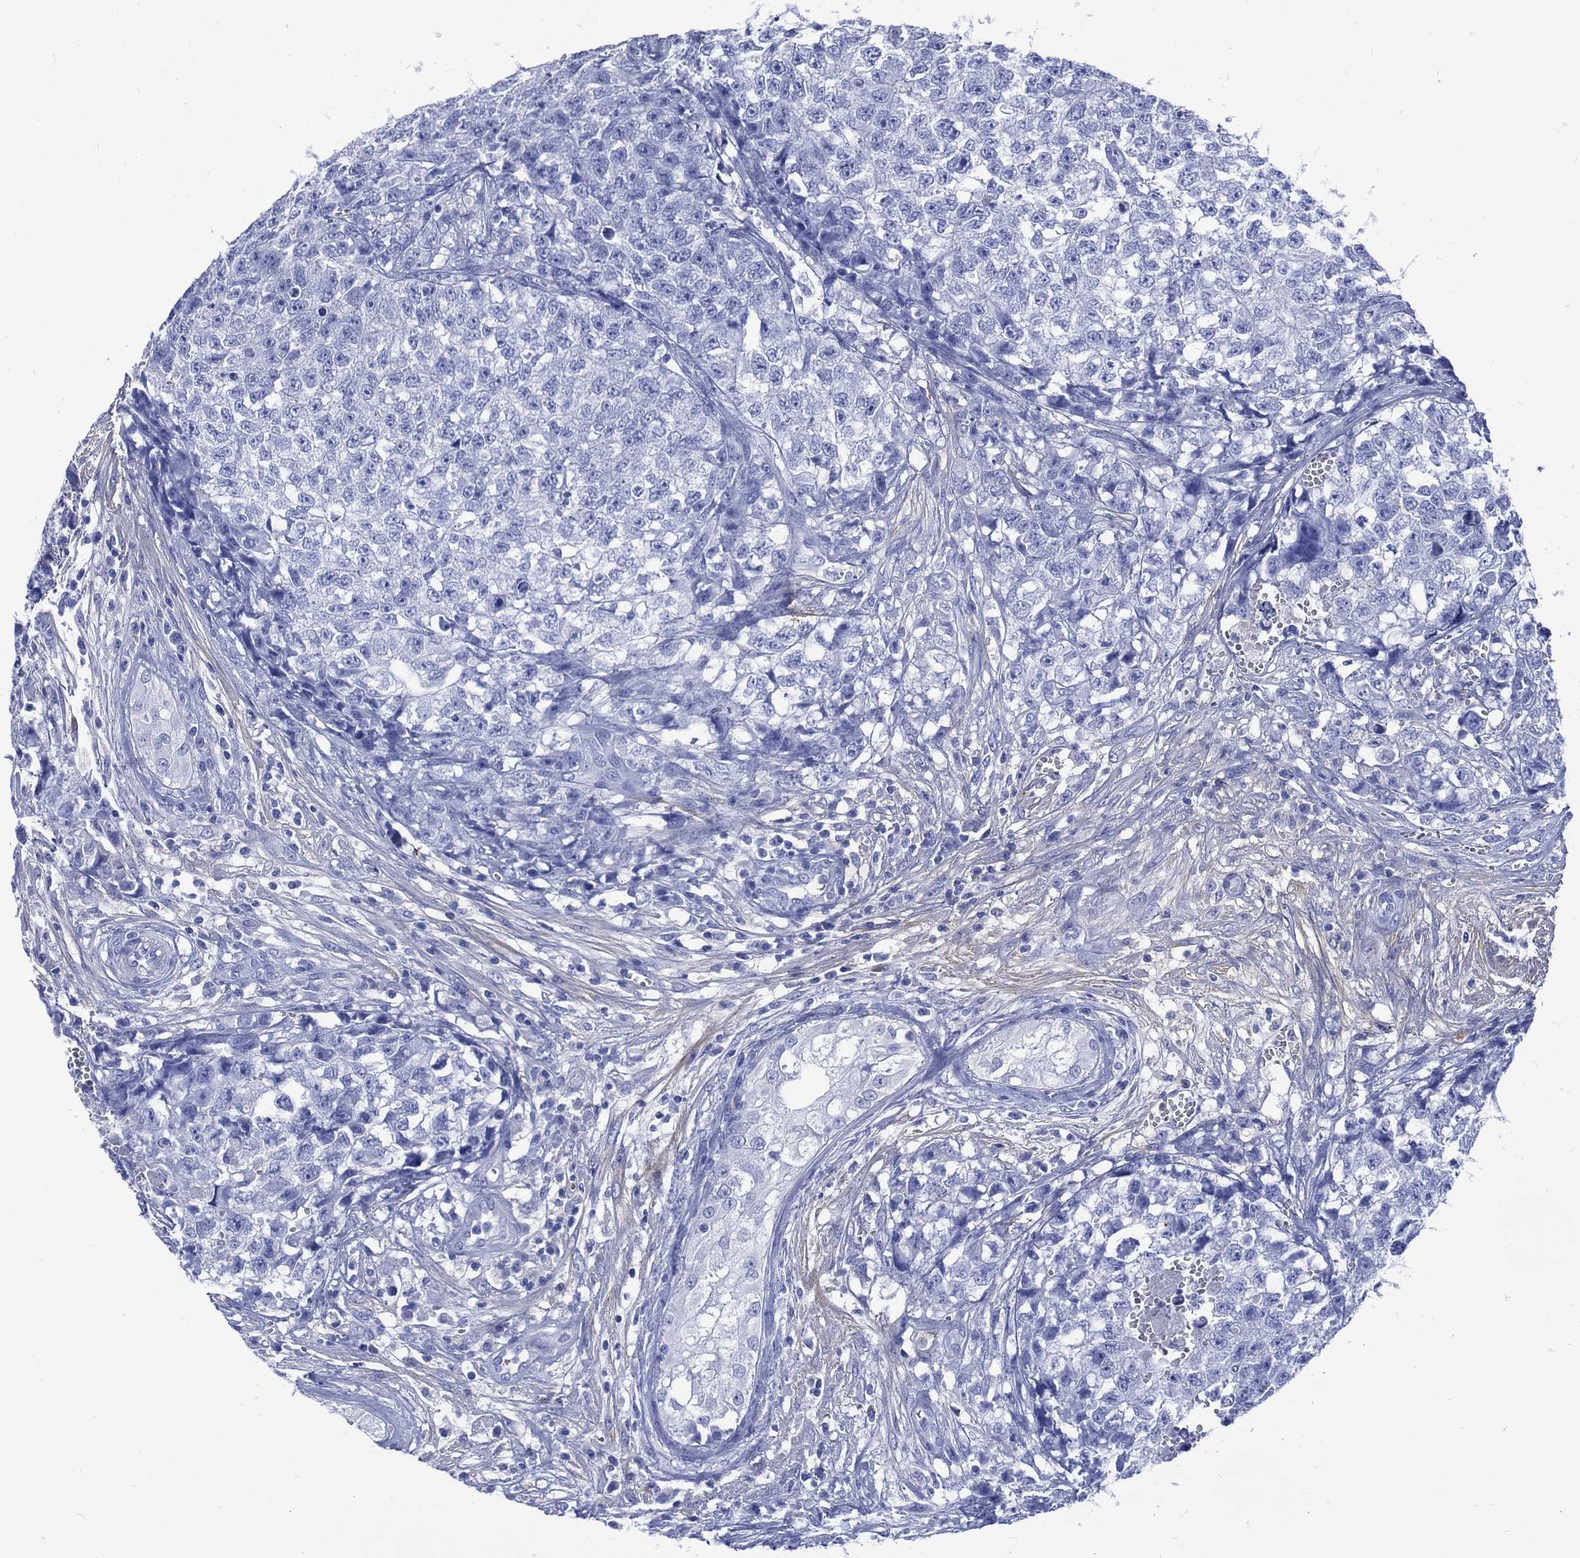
{"staining": {"intensity": "negative", "quantity": "none", "location": "none"}, "tissue": "testis cancer", "cell_type": "Tumor cells", "image_type": "cancer", "snomed": [{"axis": "morphology", "description": "Seminoma, NOS"}, {"axis": "morphology", "description": "Carcinoma, Embryonal, NOS"}, {"axis": "topography", "description": "Testis"}], "caption": "A micrograph of human testis embryonal carcinoma is negative for staining in tumor cells.", "gene": "SHCBP1L", "patient": {"sex": "male", "age": 22}}